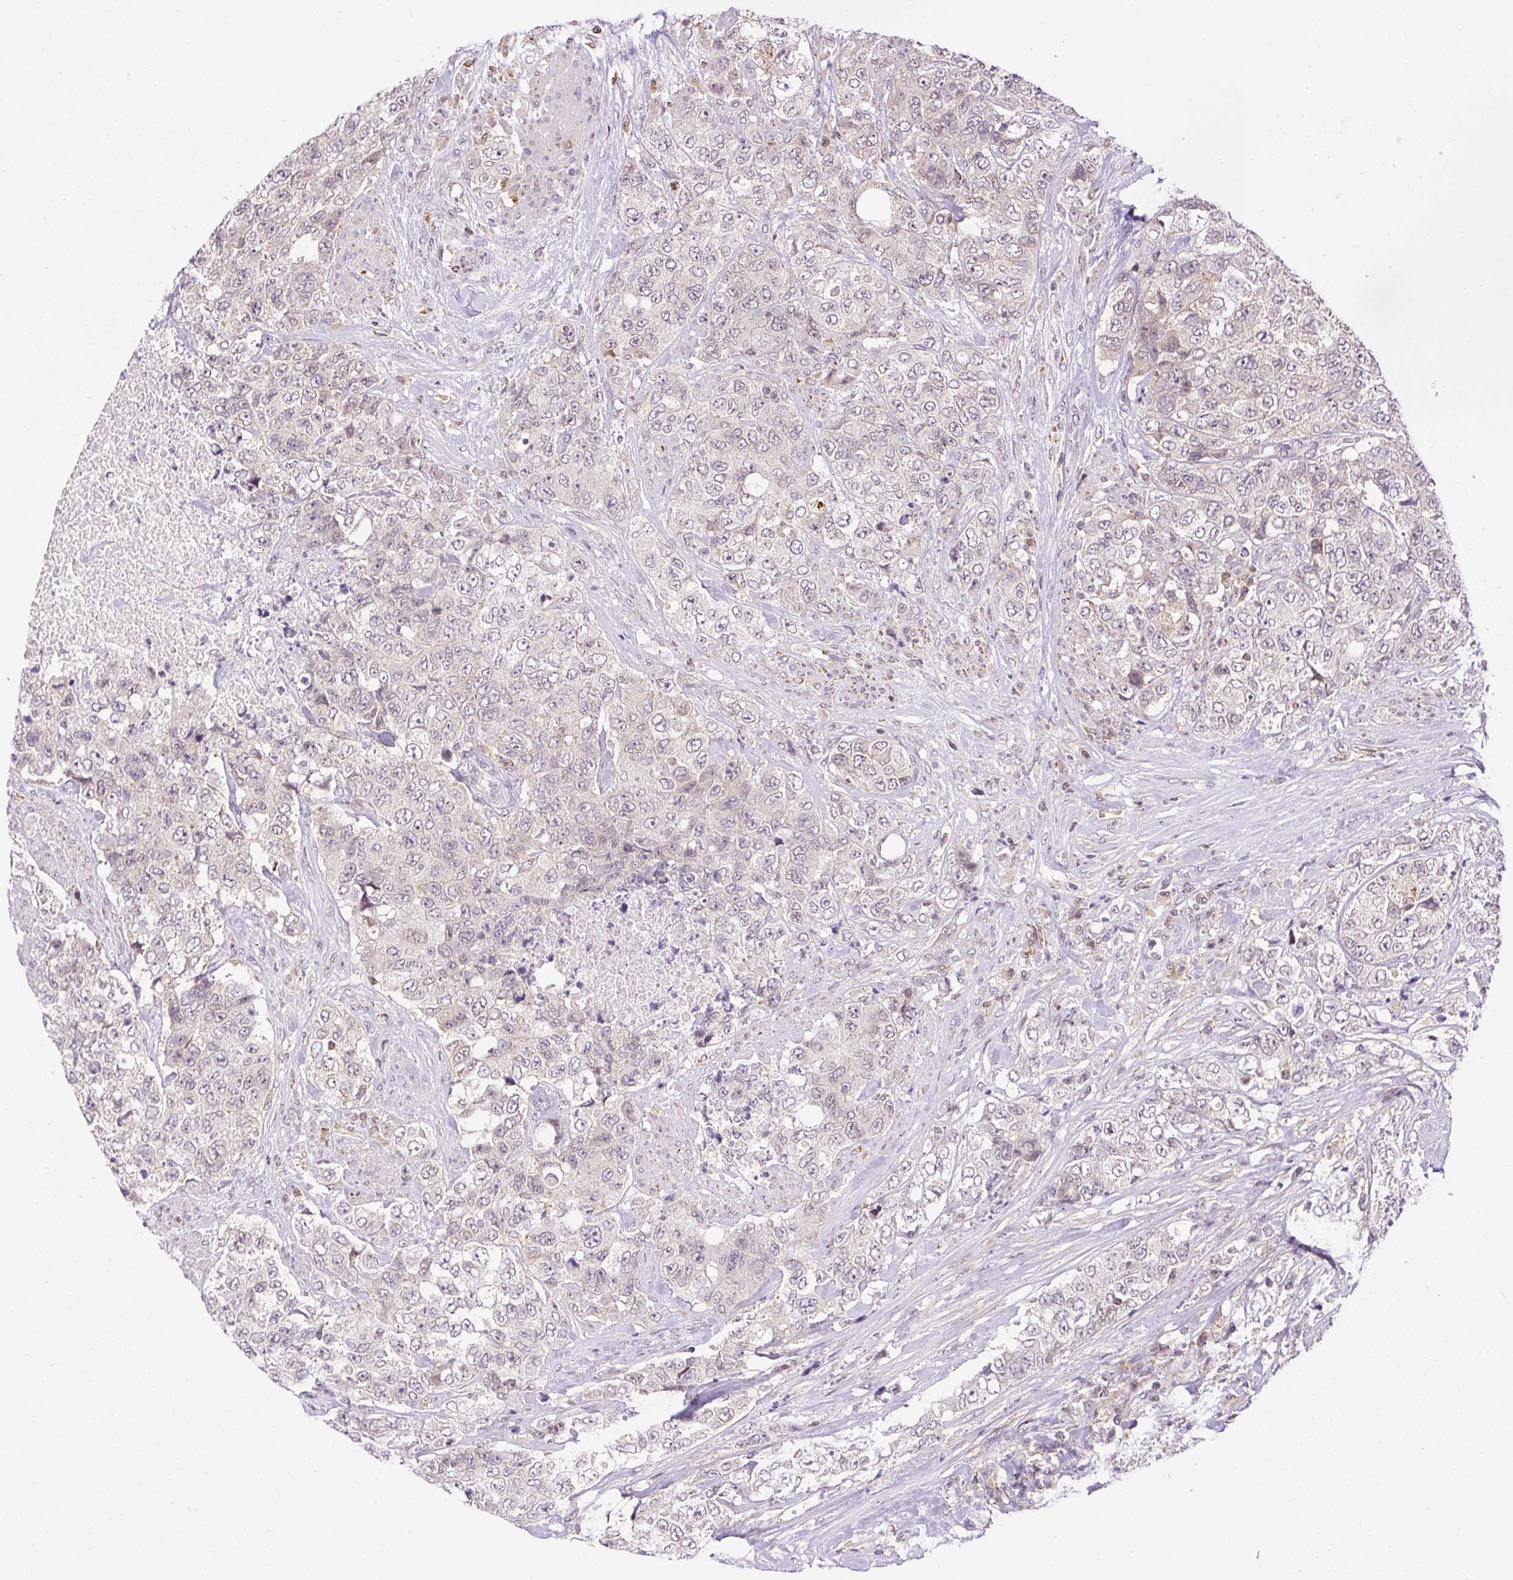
{"staining": {"intensity": "weak", "quantity": "<25%", "location": "nuclear"}, "tissue": "urothelial cancer", "cell_type": "Tumor cells", "image_type": "cancer", "snomed": [{"axis": "morphology", "description": "Urothelial carcinoma, High grade"}, {"axis": "topography", "description": "Urinary bladder"}], "caption": "Tumor cells show no significant protein staining in high-grade urothelial carcinoma.", "gene": "CARD11", "patient": {"sex": "female", "age": 78}}